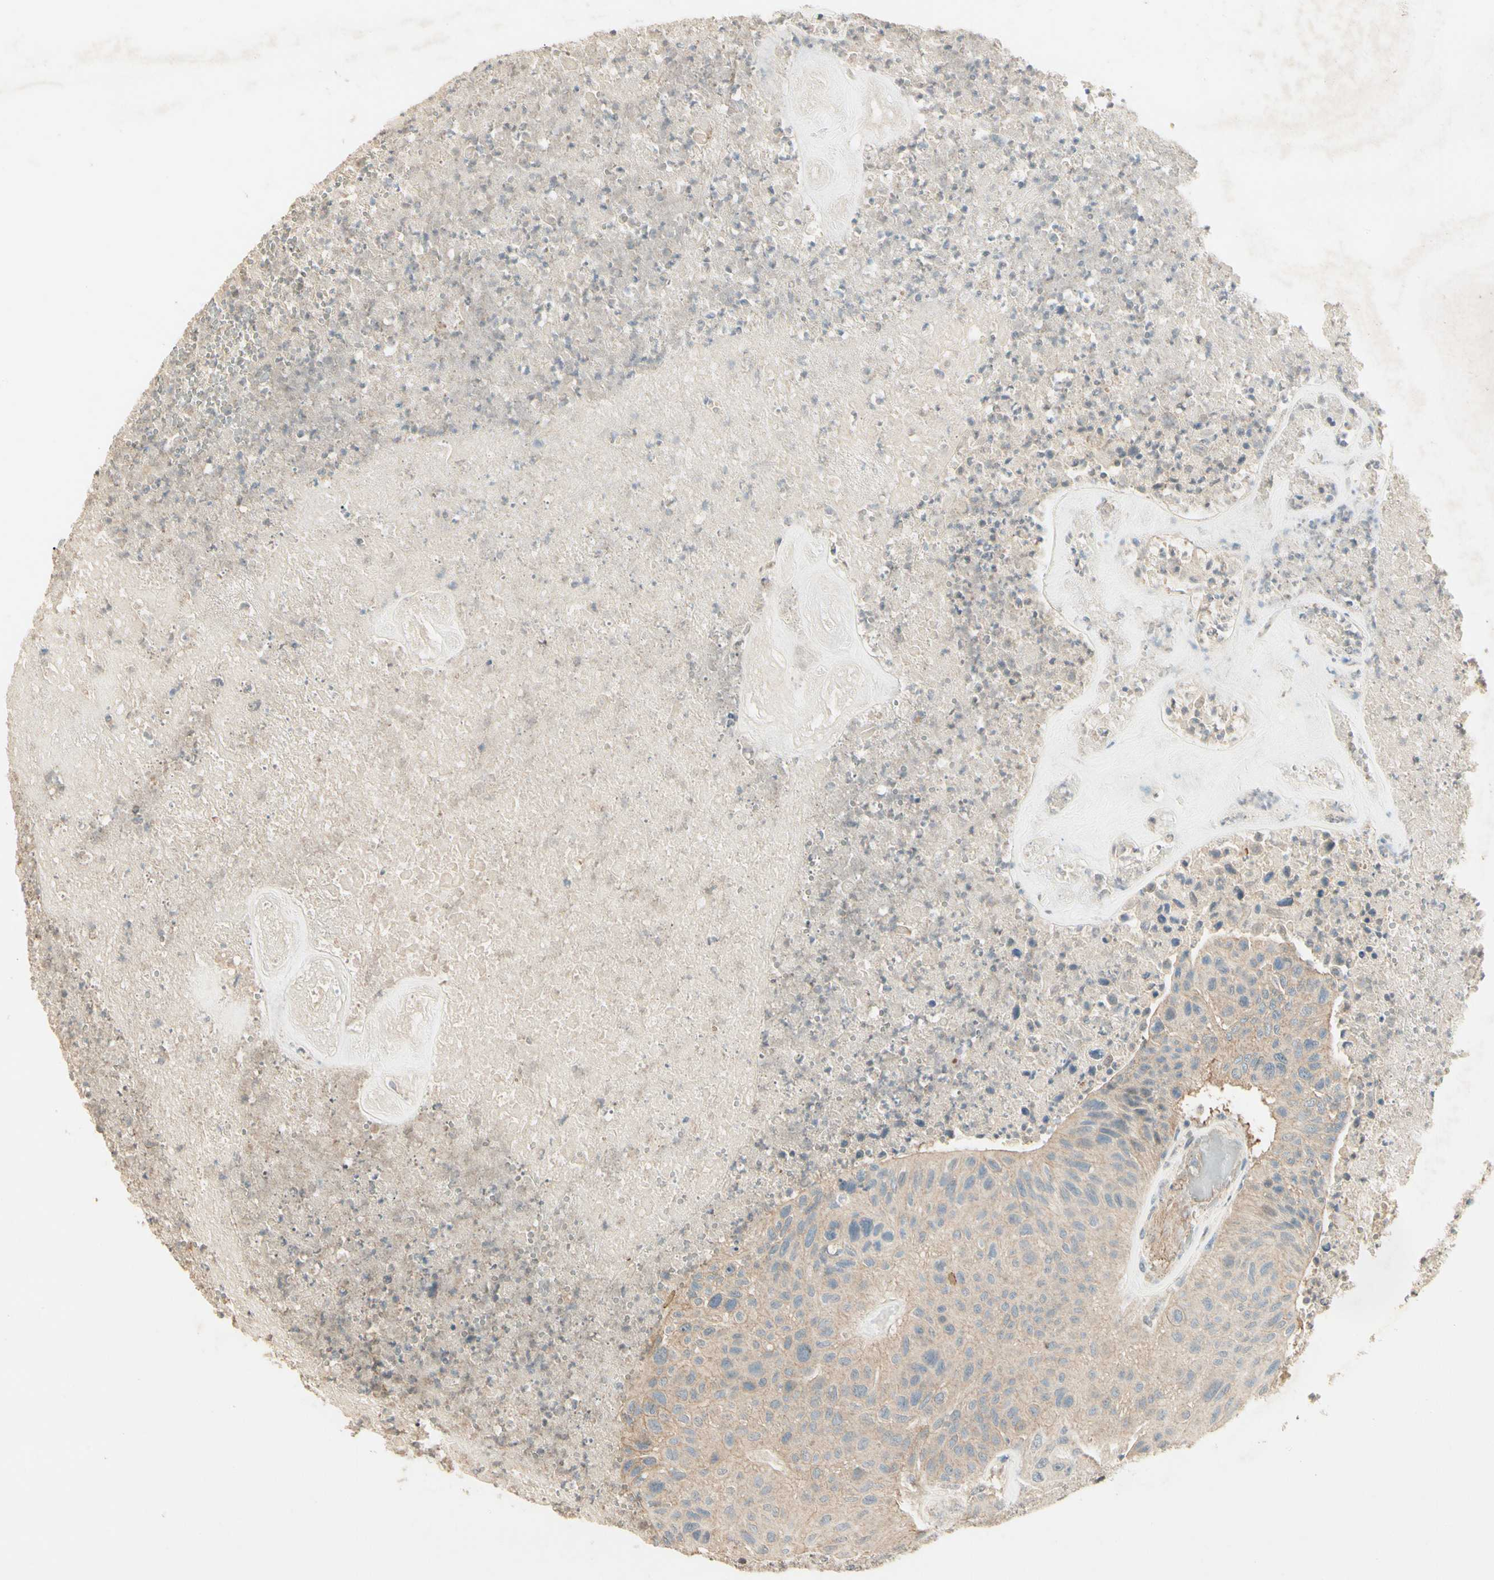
{"staining": {"intensity": "weak", "quantity": "25%-75%", "location": "cytoplasmic/membranous"}, "tissue": "urothelial cancer", "cell_type": "Tumor cells", "image_type": "cancer", "snomed": [{"axis": "morphology", "description": "Urothelial carcinoma, High grade"}, {"axis": "topography", "description": "Urinary bladder"}], "caption": "Immunohistochemistry (IHC) of urothelial carcinoma (high-grade) exhibits low levels of weak cytoplasmic/membranous staining in approximately 25%-75% of tumor cells. (Brightfield microscopy of DAB IHC at high magnification).", "gene": "RNF180", "patient": {"sex": "male", "age": 66}}